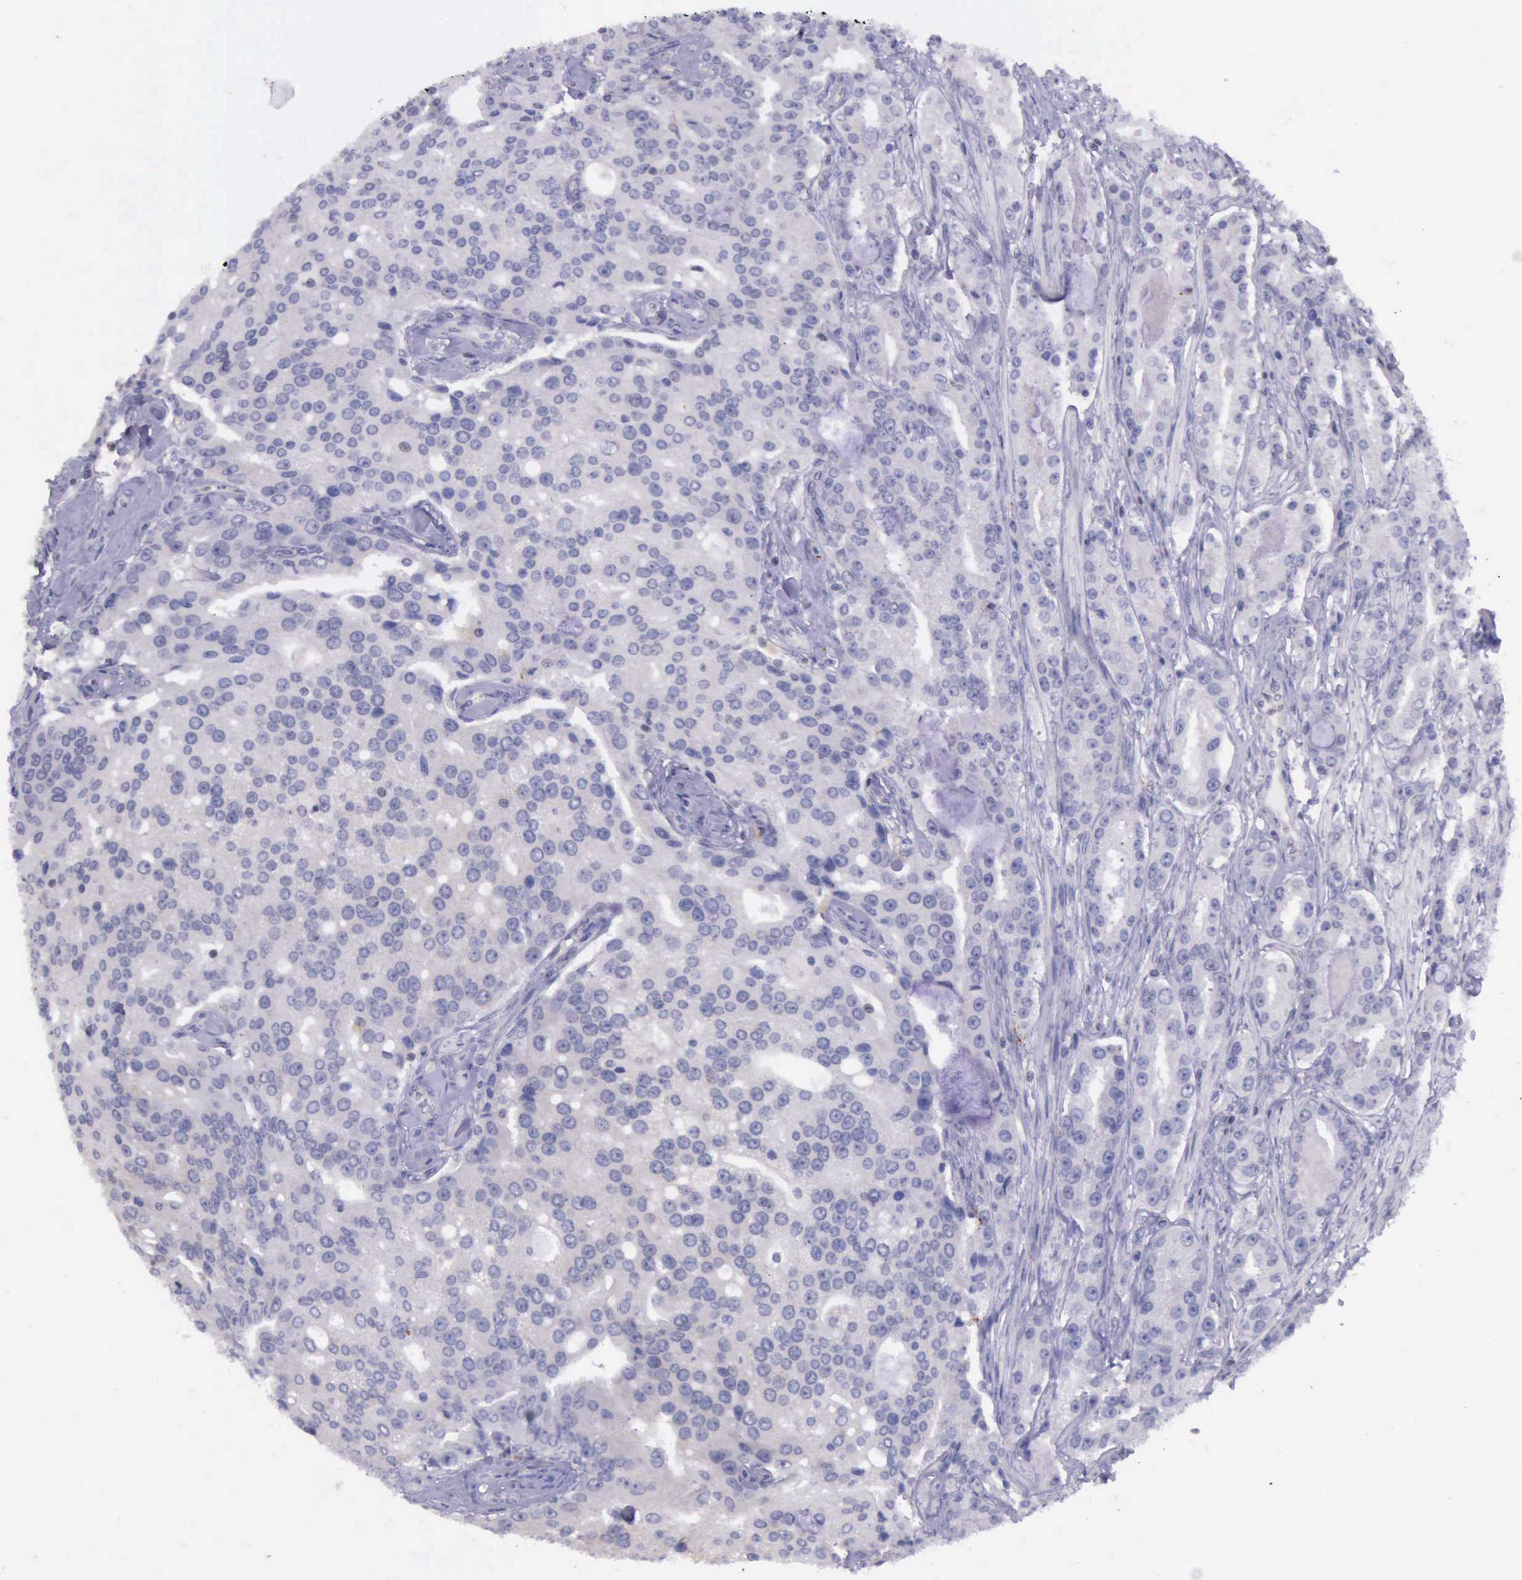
{"staining": {"intensity": "negative", "quantity": "none", "location": "none"}, "tissue": "prostate cancer", "cell_type": "Tumor cells", "image_type": "cancer", "snomed": [{"axis": "morphology", "description": "Adenocarcinoma, Medium grade"}, {"axis": "topography", "description": "Prostate"}], "caption": "This is an immunohistochemistry micrograph of human prostate cancer. There is no expression in tumor cells.", "gene": "PARP1", "patient": {"sex": "male", "age": 72}}